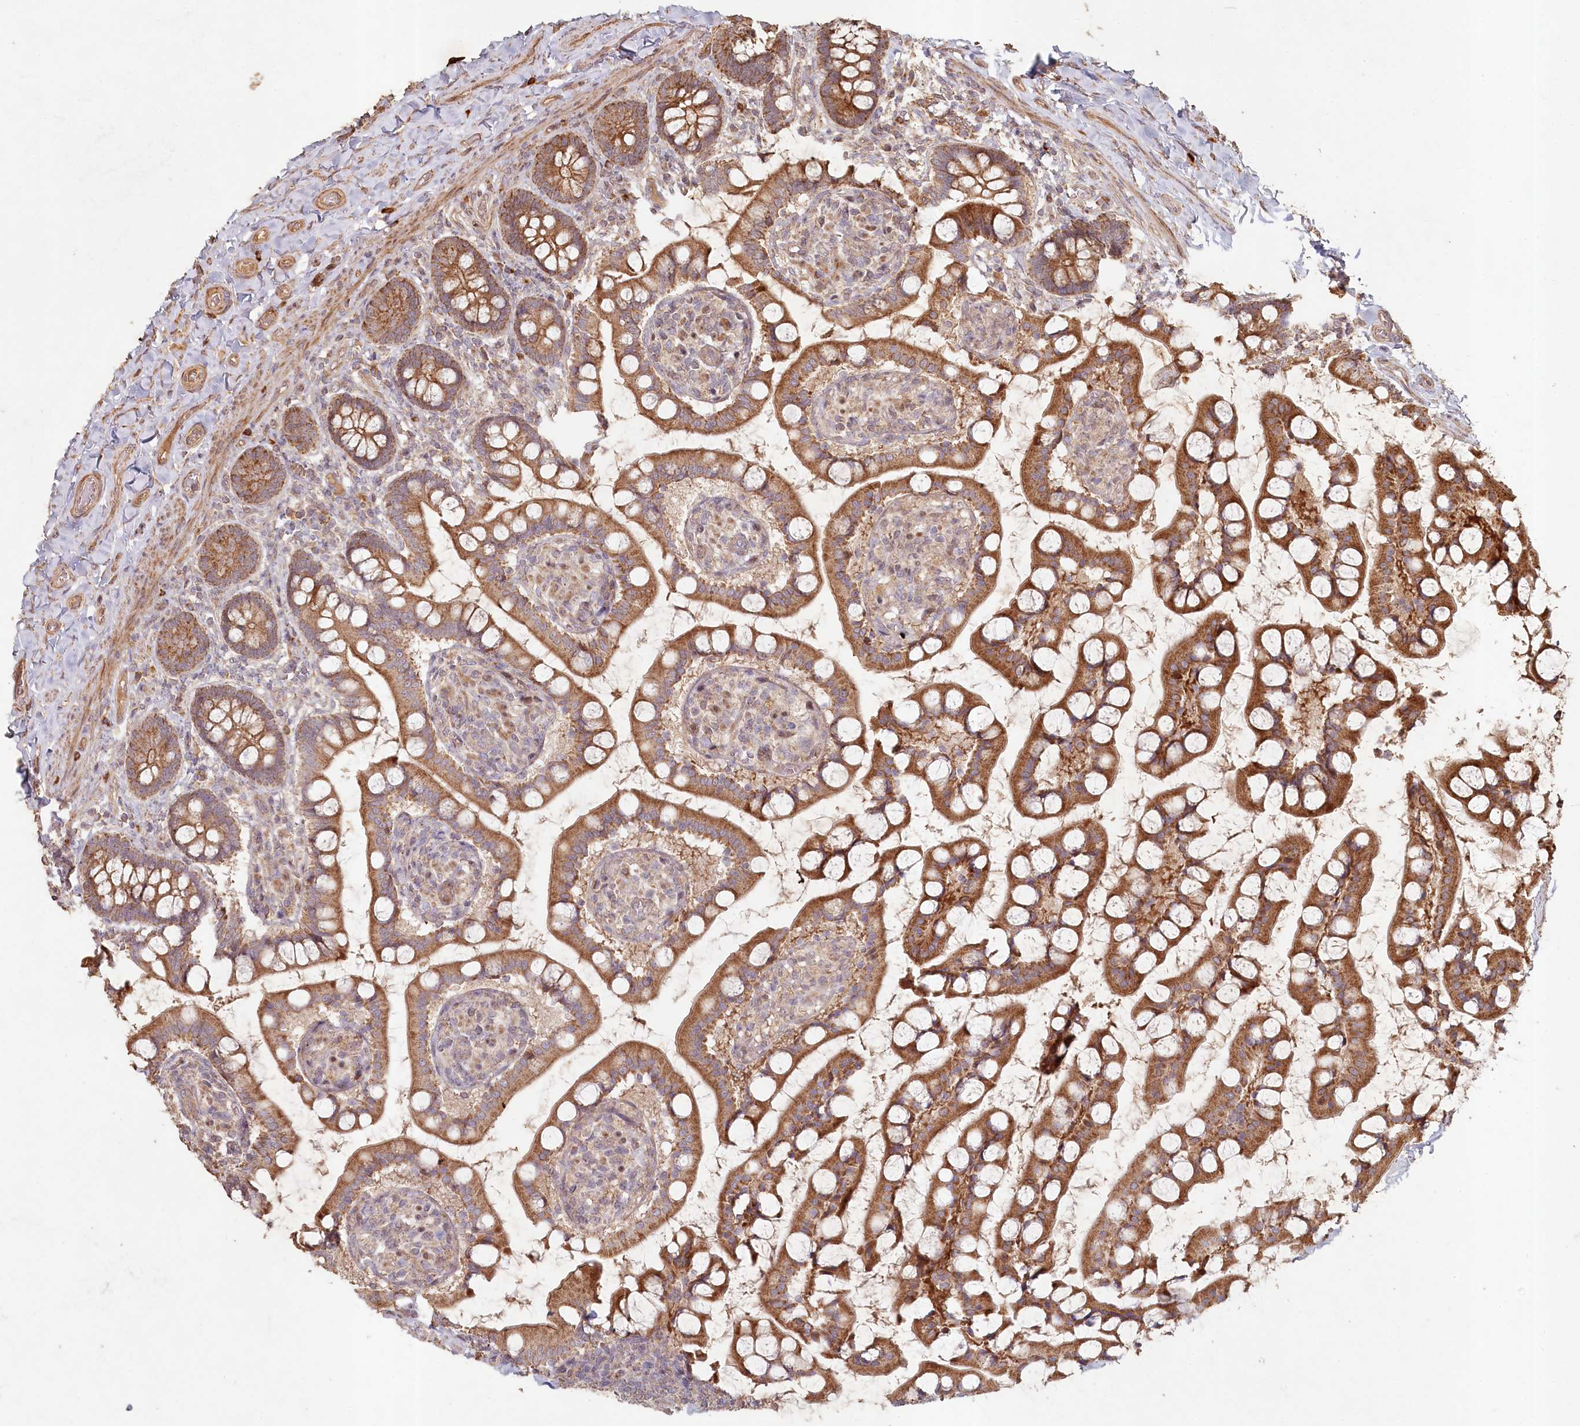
{"staining": {"intensity": "strong", "quantity": ">75%", "location": "cytoplasmic/membranous"}, "tissue": "small intestine", "cell_type": "Glandular cells", "image_type": "normal", "snomed": [{"axis": "morphology", "description": "Normal tissue, NOS"}, {"axis": "topography", "description": "Small intestine"}], "caption": "IHC staining of unremarkable small intestine, which displays high levels of strong cytoplasmic/membranous expression in about >75% of glandular cells indicating strong cytoplasmic/membranous protein positivity. The staining was performed using DAB (3,3'-diaminobenzidine) (brown) for protein detection and nuclei were counterstained in hematoxylin (blue).", "gene": "HAL", "patient": {"sex": "male", "age": 52}}